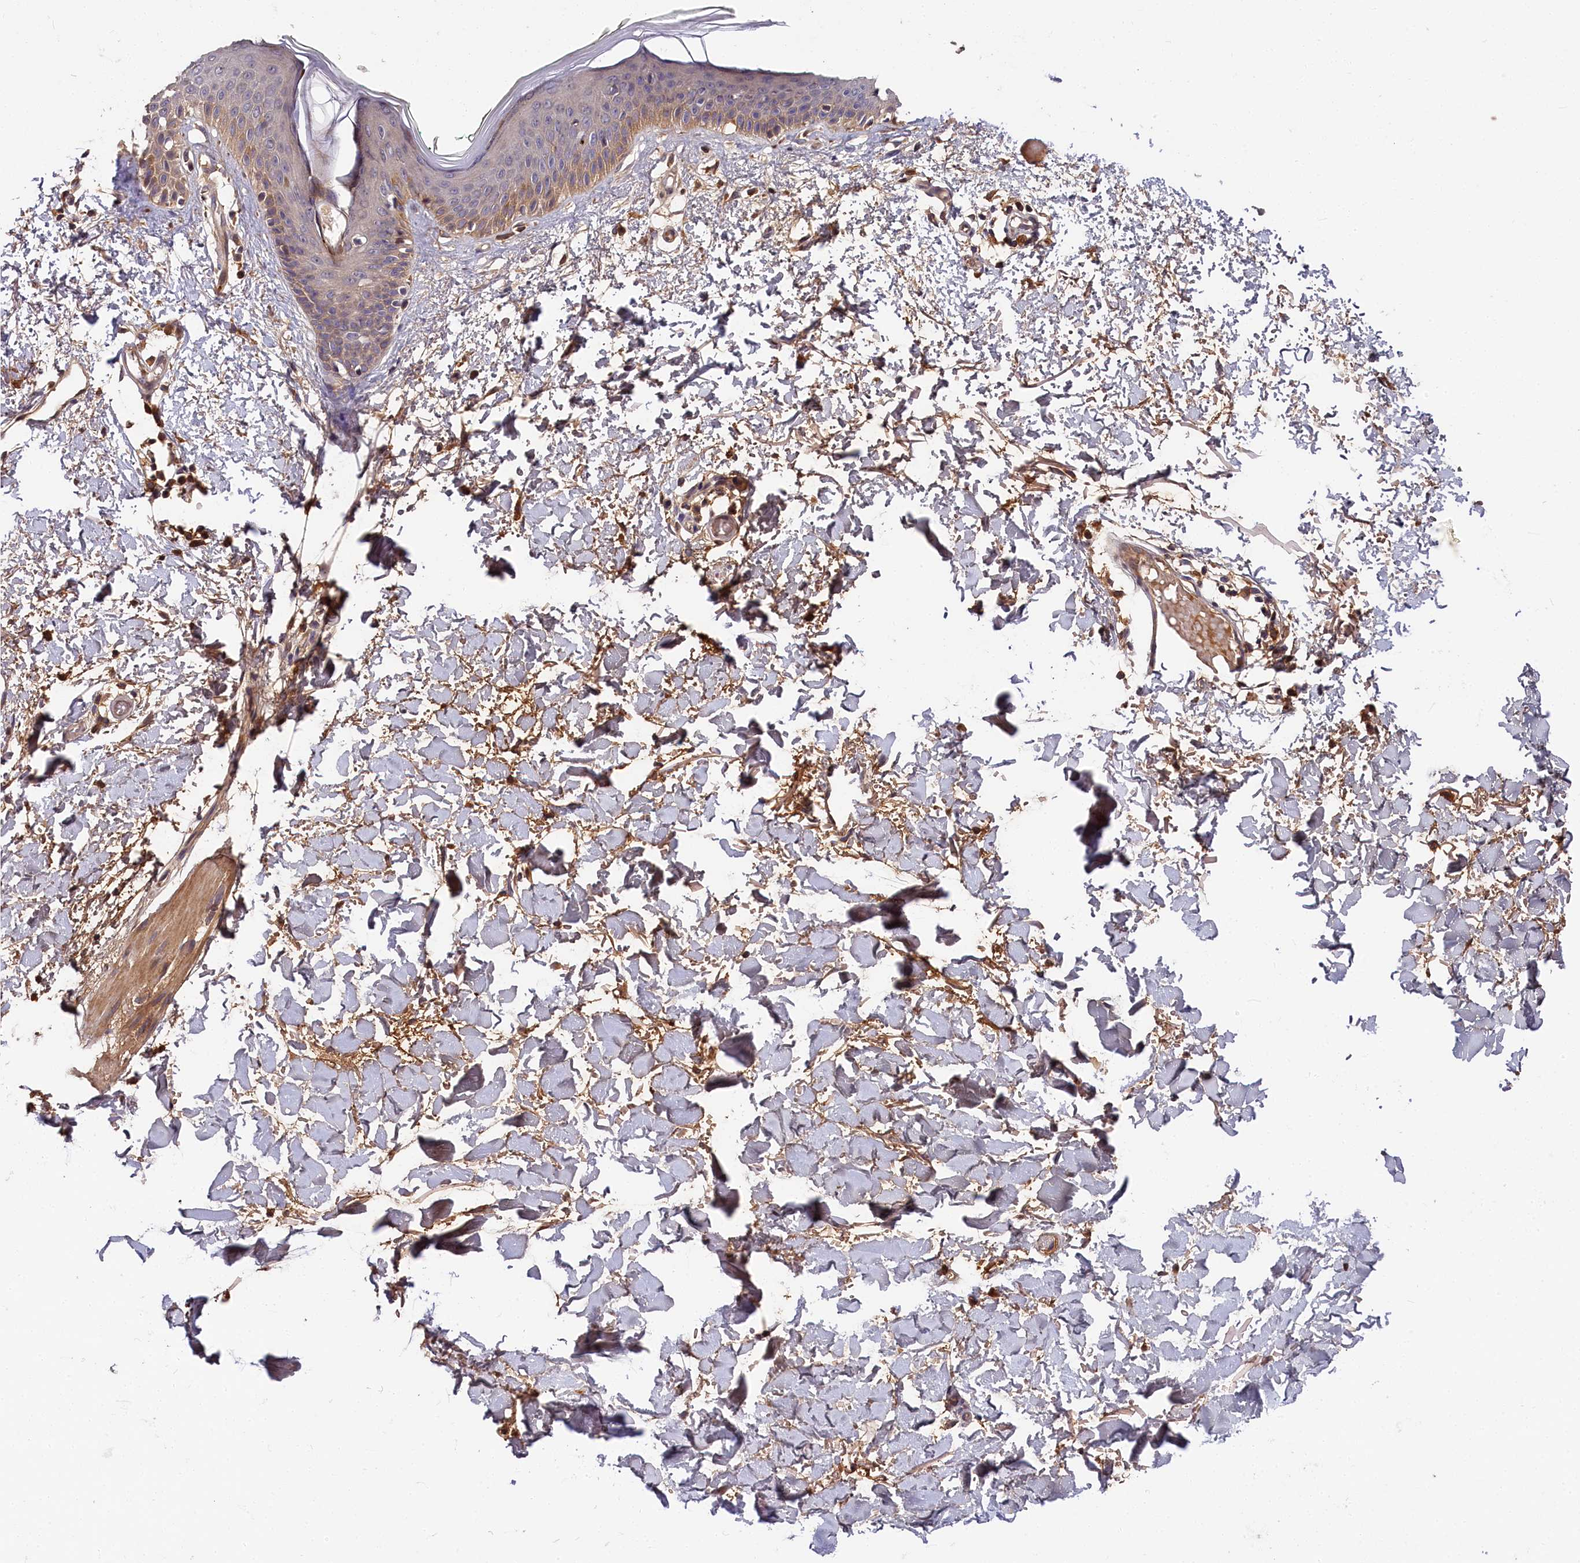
{"staining": {"intensity": "weak", "quantity": "25%-75%", "location": "cytoplasmic/membranous"}, "tissue": "skin", "cell_type": "Fibroblasts", "image_type": "normal", "snomed": [{"axis": "morphology", "description": "Normal tissue, NOS"}, {"axis": "topography", "description": "Skin"}], "caption": "Skin stained with DAB (3,3'-diaminobenzidine) IHC displays low levels of weak cytoplasmic/membranous staining in approximately 25%-75% of fibroblasts.", "gene": "ITIH1", "patient": {"sex": "male", "age": 62}}